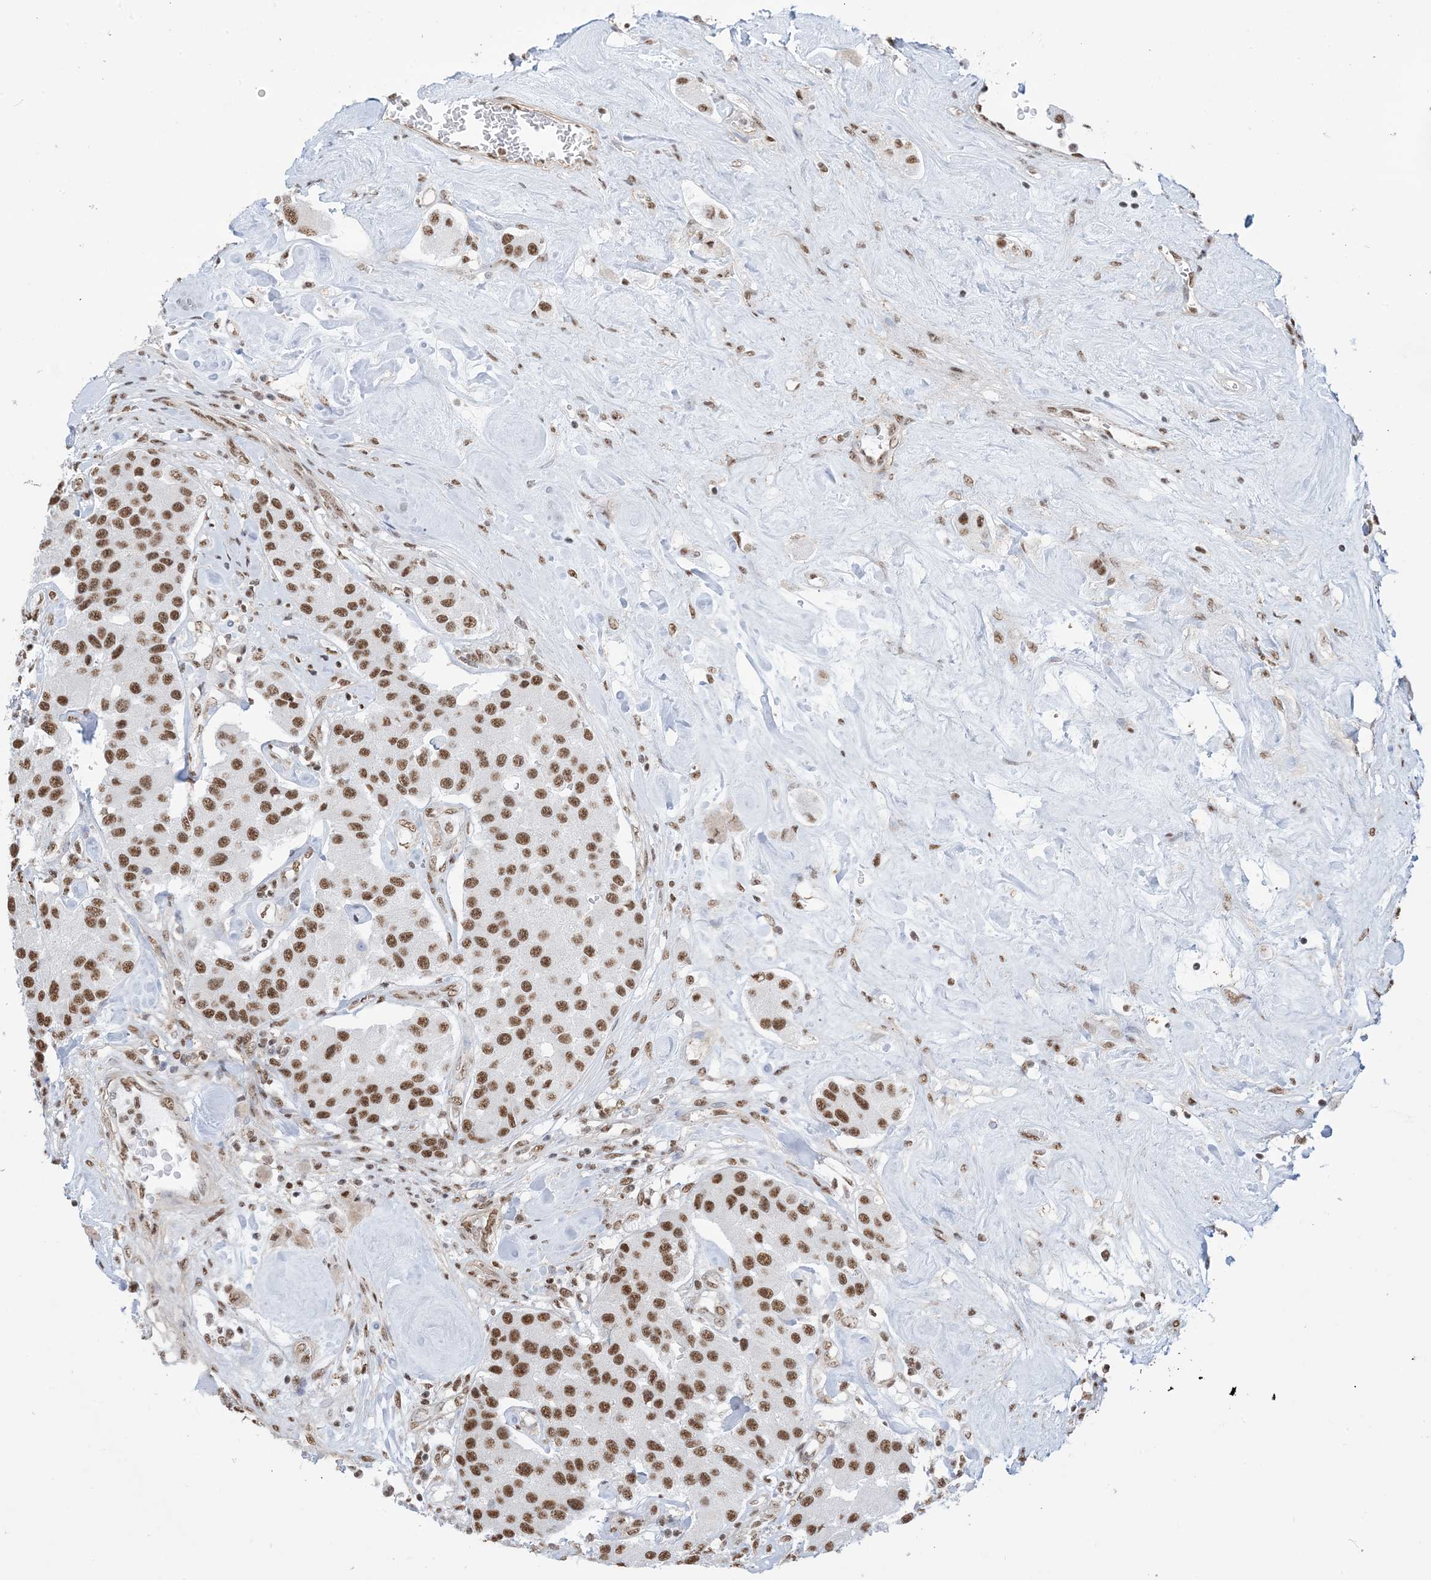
{"staining": {"intensity": "moderate", "quantity": ">75%", "location": "nuclear"}, "tissue": "carcinoid", "cell_type": "Tumor cells", "image_type": "cancer", "snomed": [{"axis": "morphology", "description": "Carcinoid, malignant, NOS"}, {"axis": "topography", "description": "Pancreas"}], "caption": "A histopathology image of human malignant carcinoid stained for a protein shows moderate nuclear brown staining in tumor cells.", "gene": "ZNF792", "patient": {"sex": "male", "age": 41}}